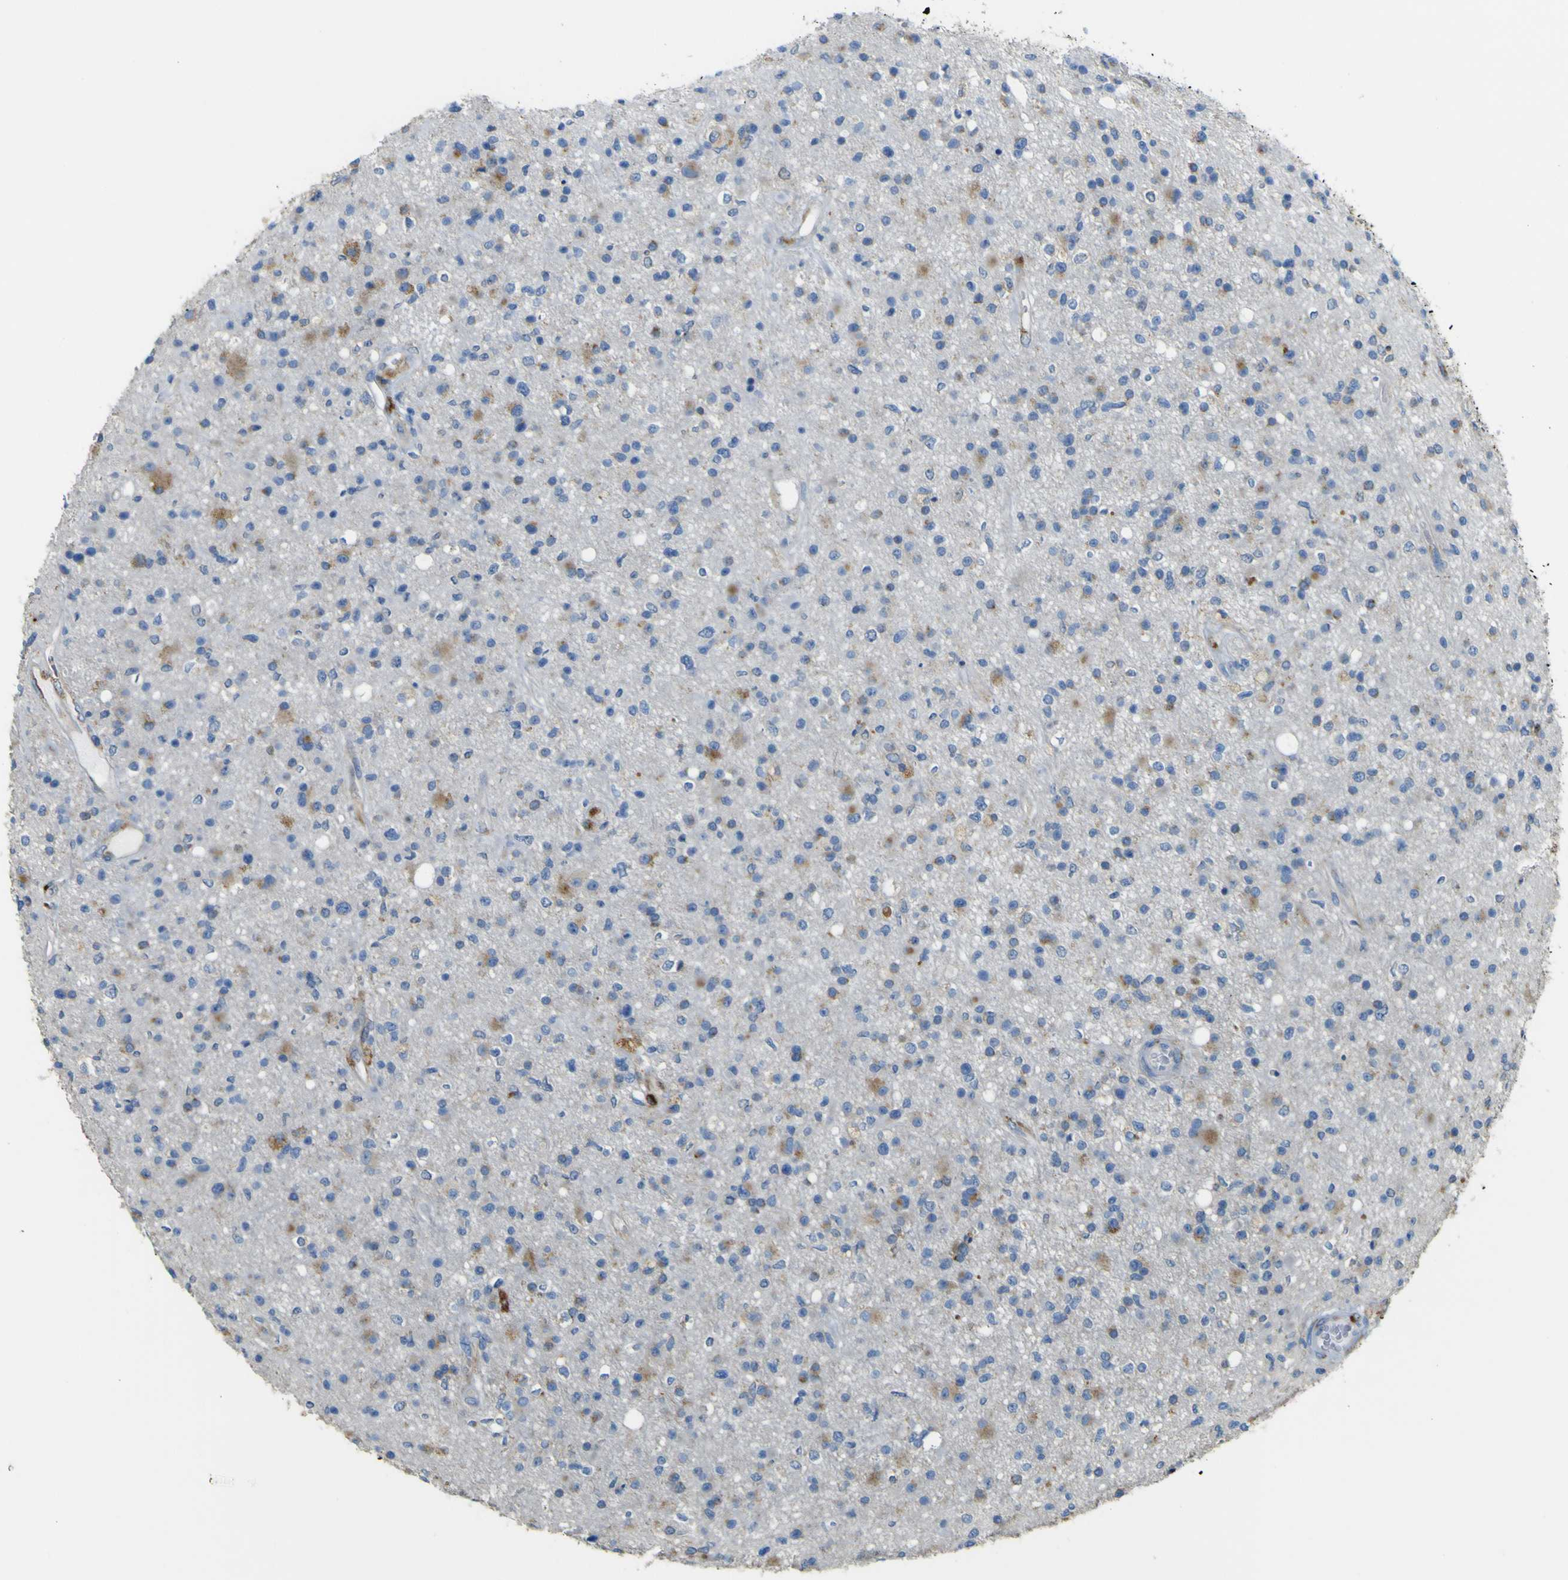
{"staining": {"intensity": "moderate", "quantity": "25%-75%", "location": "cytoplasmic/membranous"}, "tissue": "glioma", "cell_type": "Tumor cells", "image_type": "cancer", "snomed": [{"axis": "morphology", "description": "Glioma, malignant, High grade"}, {"axis": "topography", "description": "Brain"}], "caption": "A histopathology image showing moderate cytoplasmic/membranous expression in about 25%-75% of tumor cells in glioma, as visualized by brown immunohistochemical staining.", "gene": "IGF2R", "patient": {"sex": "male", "age": 33}}